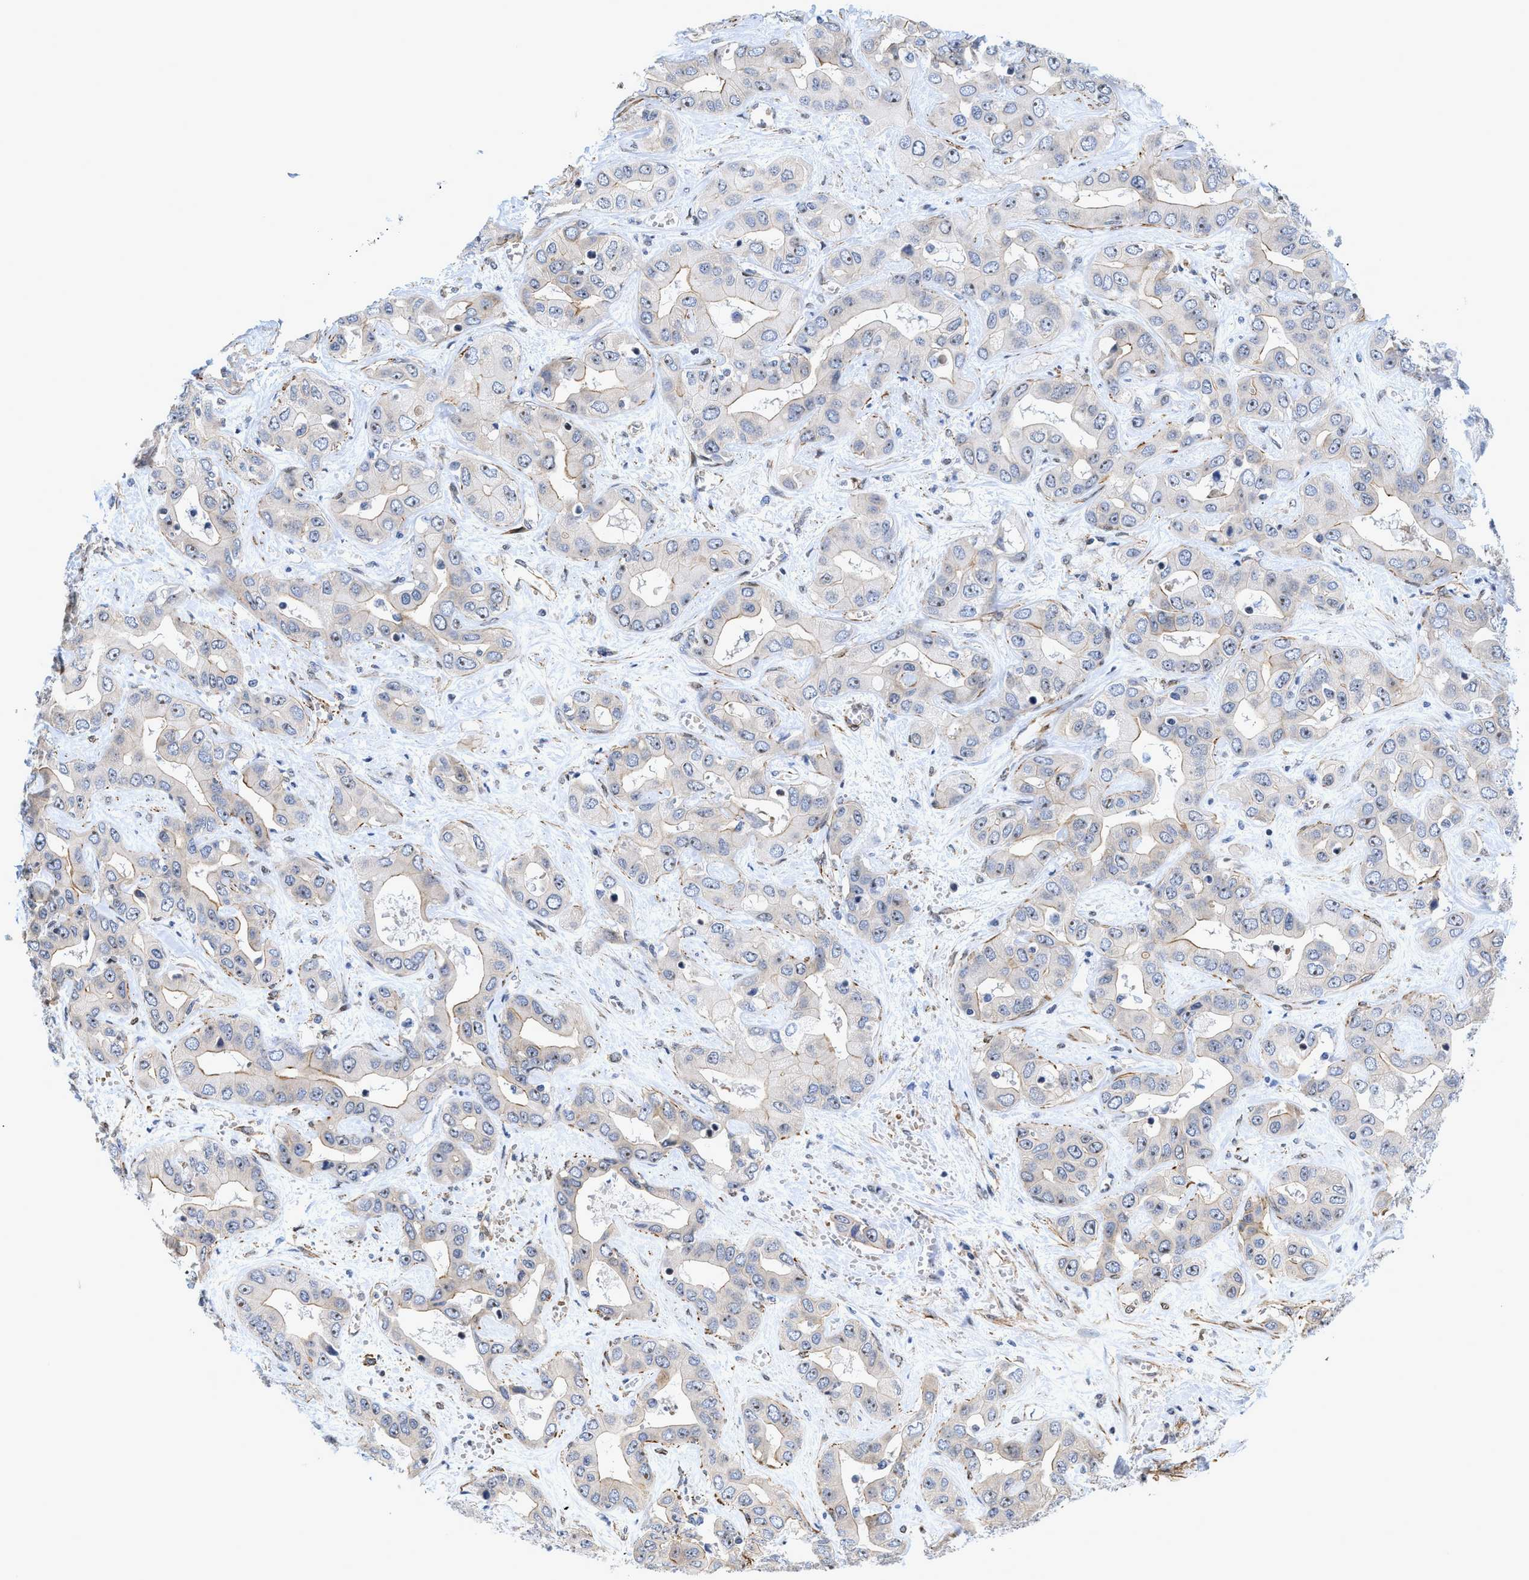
{"staining": {"intensity": "weak", "quantity": "<25%", "location": "cytoplasmic/membranous"}, "tissue": "liver cancer", "cell_type": "Tumor cells", "image_type": "cancer", "snomed": [{"axis": "morphology", "description": "Cholangiocarcinoma"}, {"axis": "topography", "description": "Liver"}], "caption": "There is no significant positivity in tumor cells of liver cholangiocarcinoma. (Stains: DAB immunohistochemistry with hematoxylin counter stain, Microscopy: brightfield microscopy at high magnification).", "gene": "GPRASP2", "patient": {"sex": "female", "age": 52}}